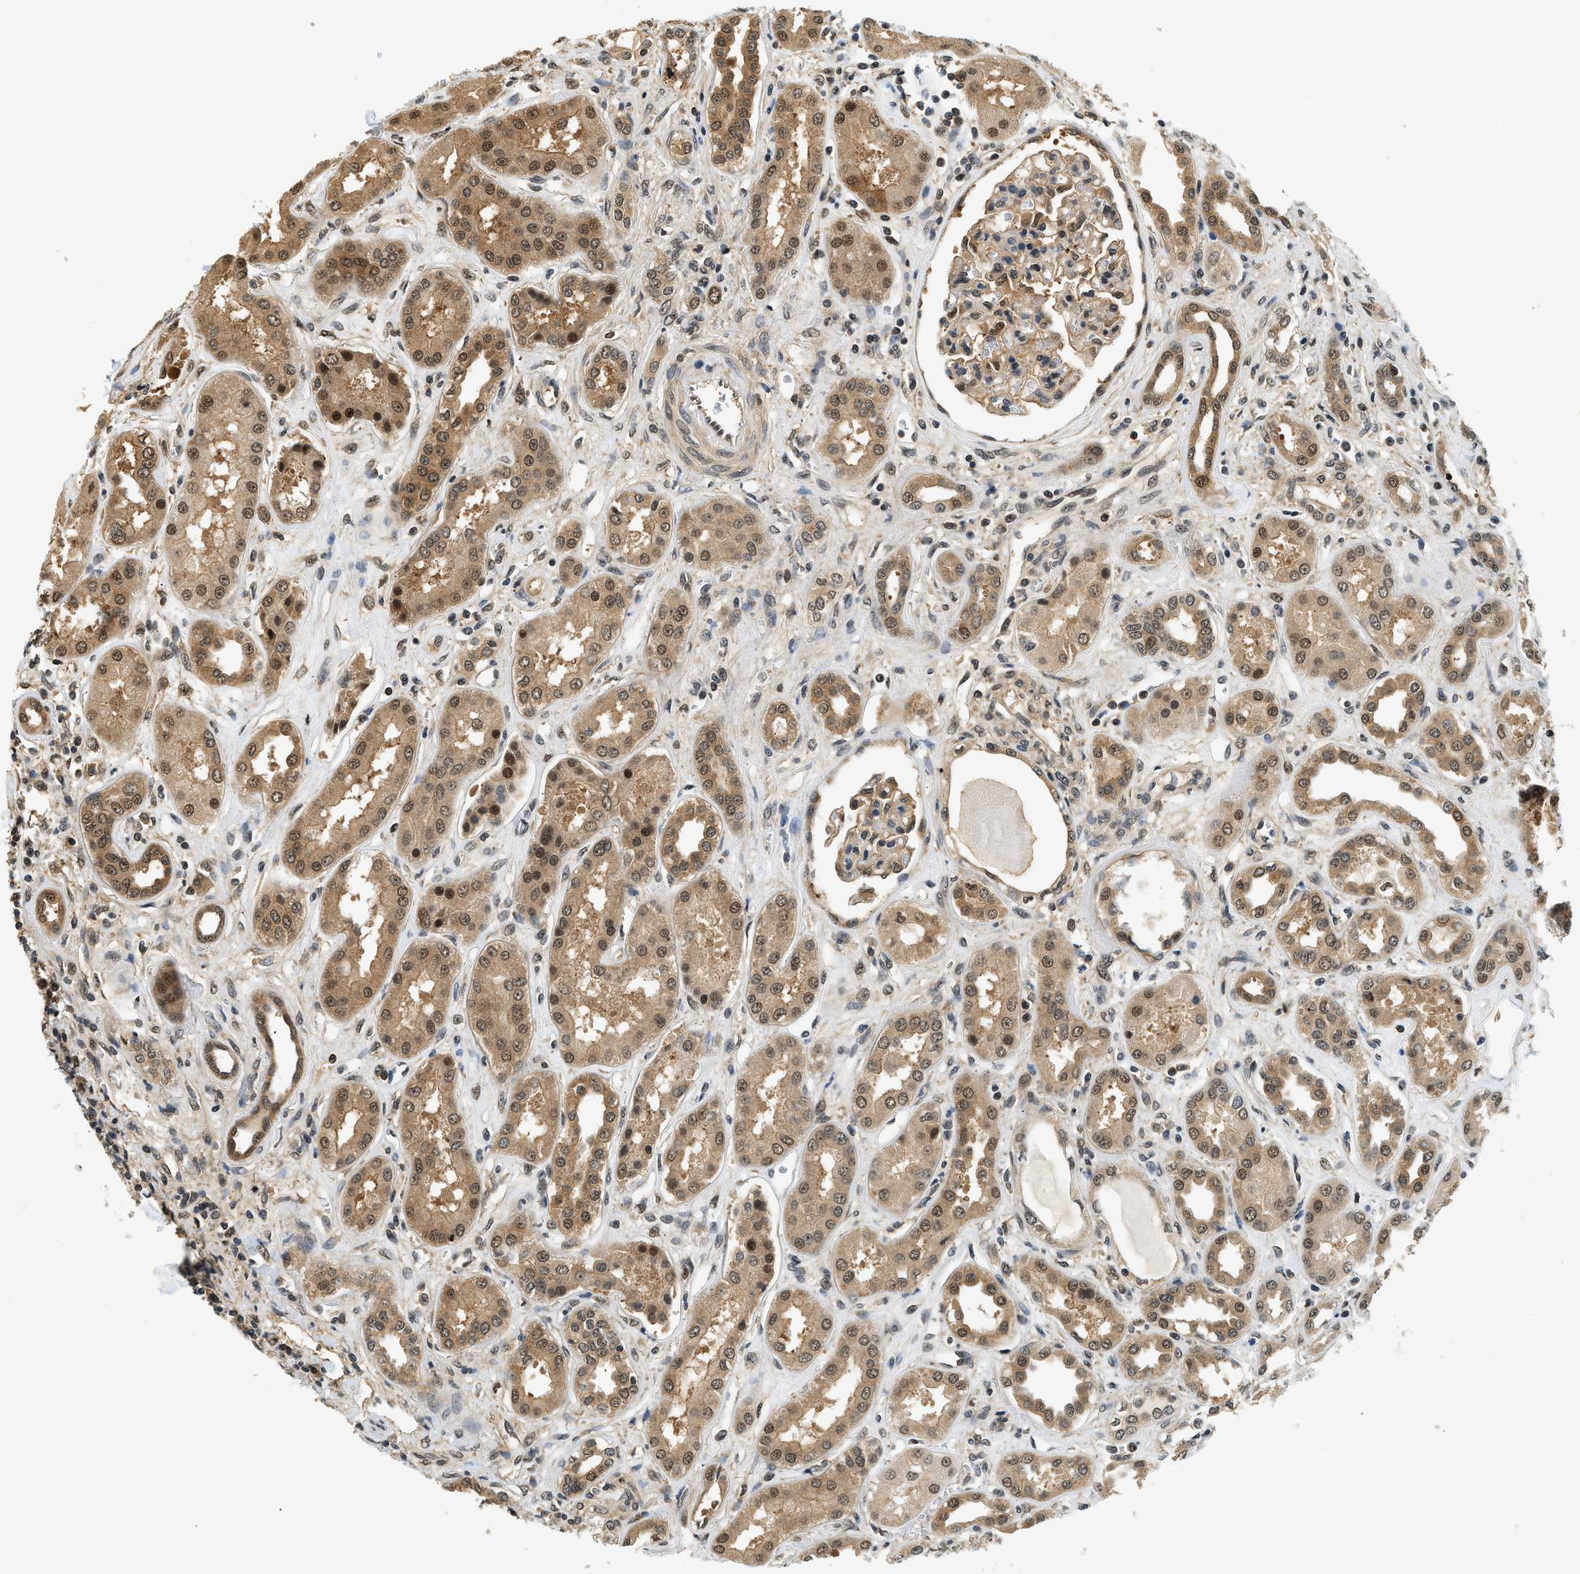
{"staining": {"intensity": "moderate", "quantity": "25%-75%", "location": "cytoplasmic/membranous,nuclear"}, "tissue": "kidney", "cell_type": "Cells in glomeruli", "image_type": "normal", "snomed": [{"axis": "morphology", "description": "Normal tissue, NOS"}, {"axis": "topography", "description": "Kidney"}], "caption": "Immunohistochemistry image of unremarkable kidney stained for a protein (brown), which shows medium levels of moderate cytoplasmic/membranous,nuclear positivity in approximately 25%-75% of cells in glomeruli.", "gene": "PSMD3", "patient": {"sex": "male", "age": 59}}